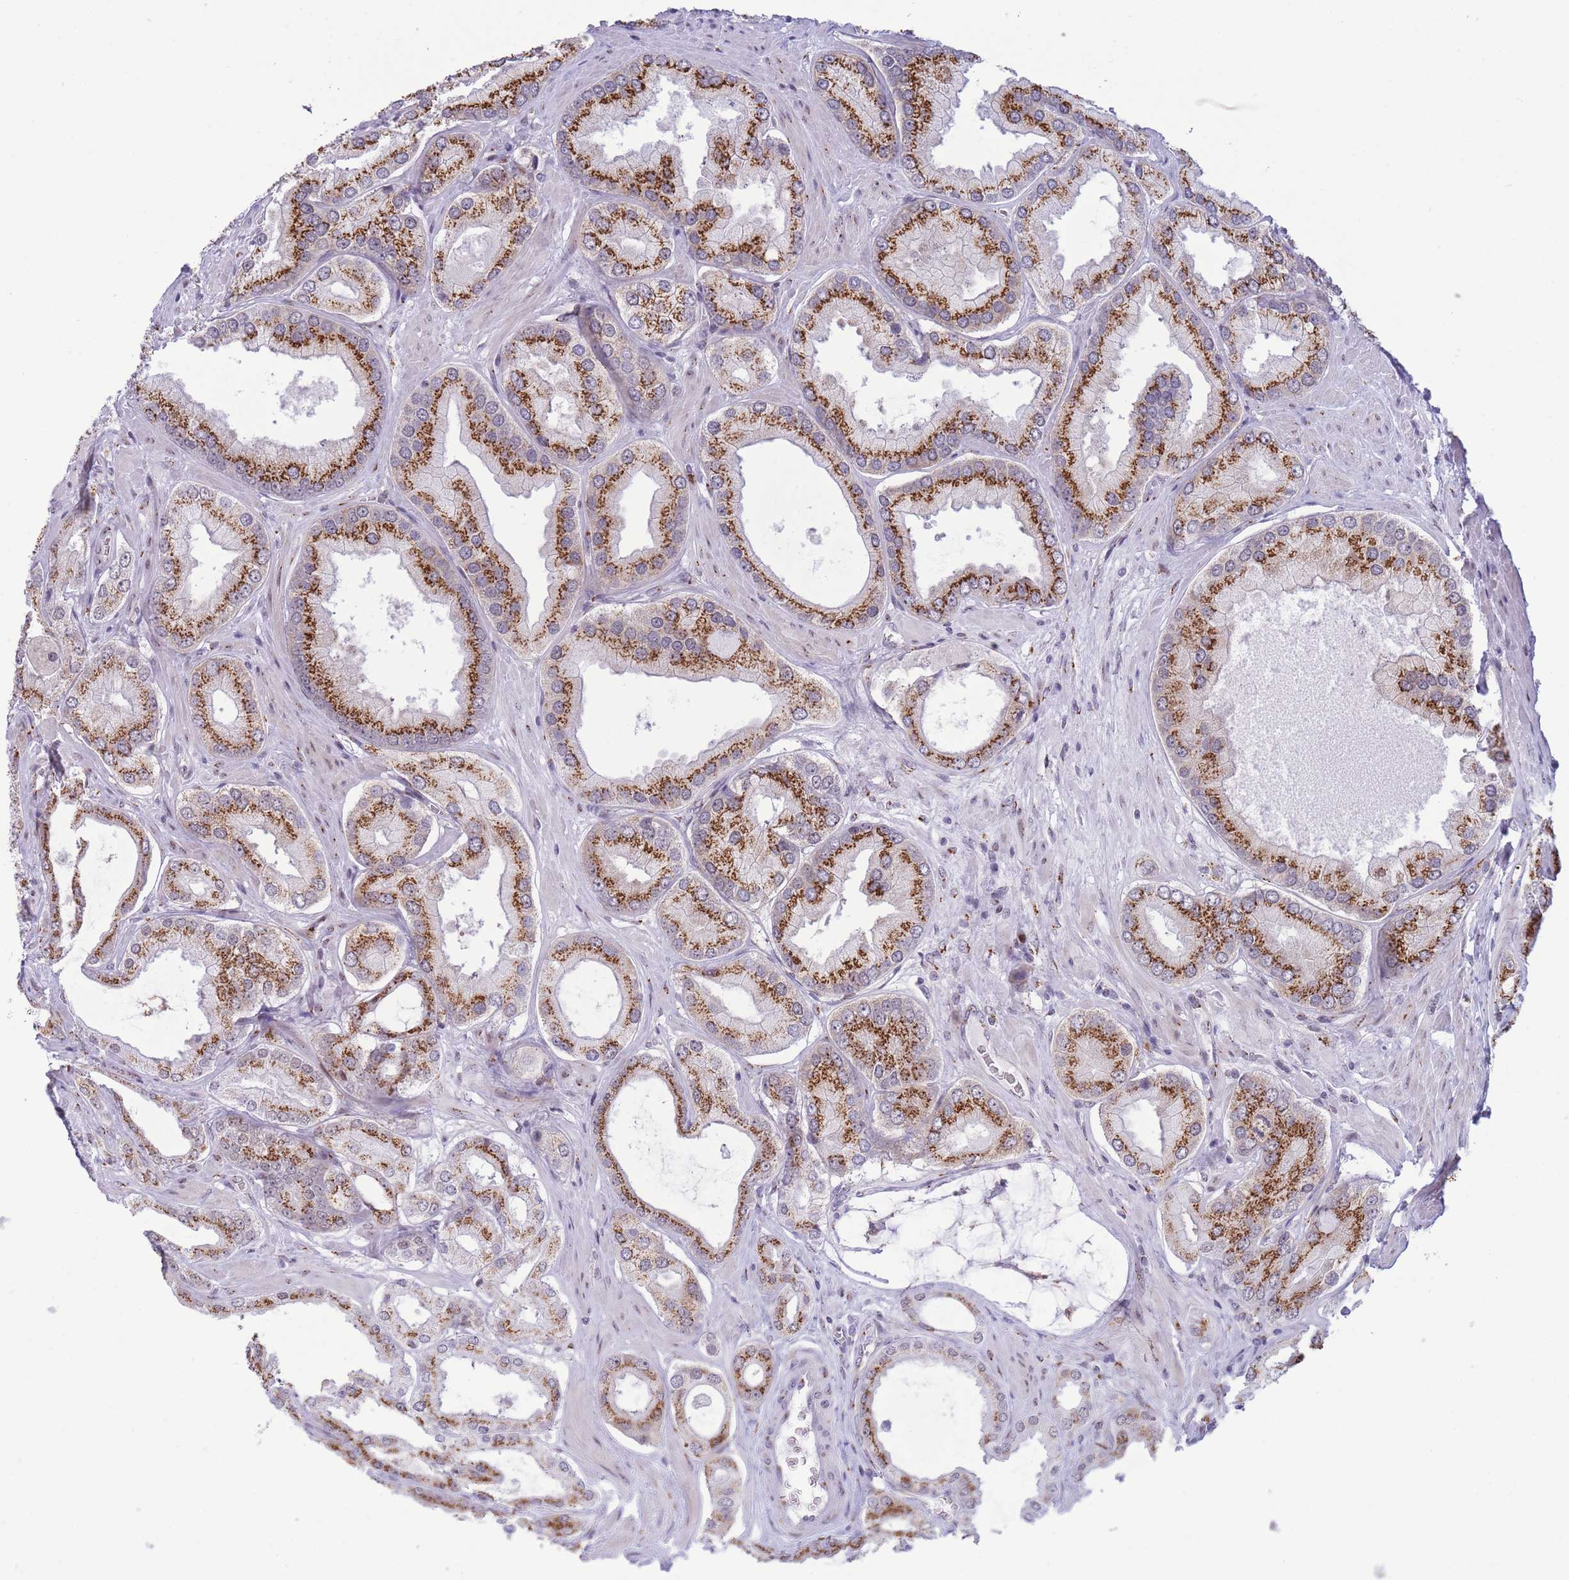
{"staining": {"intensity": "strong", "quantity": ">75%", "location": "cytoplasmic/membranous"}, "tissue": "prostate cancer", "cell_type": "Tumor cells", "image_type": "cancer", "snomed": [{"axis": "morphology", "description": "Adenocarcinoma, Low grade"}, {"axis": "topography", "description": "Prostate"}], "caption": "About >75% of tumor cells in human adenocarcinoma (low-grade) (prostate) display strong cytoplasmic/membranous protein positivity as visualized by brown immunohistochemical staining.", "gene": "INO80C", "patient": {"sex": "male", "age": 42}}